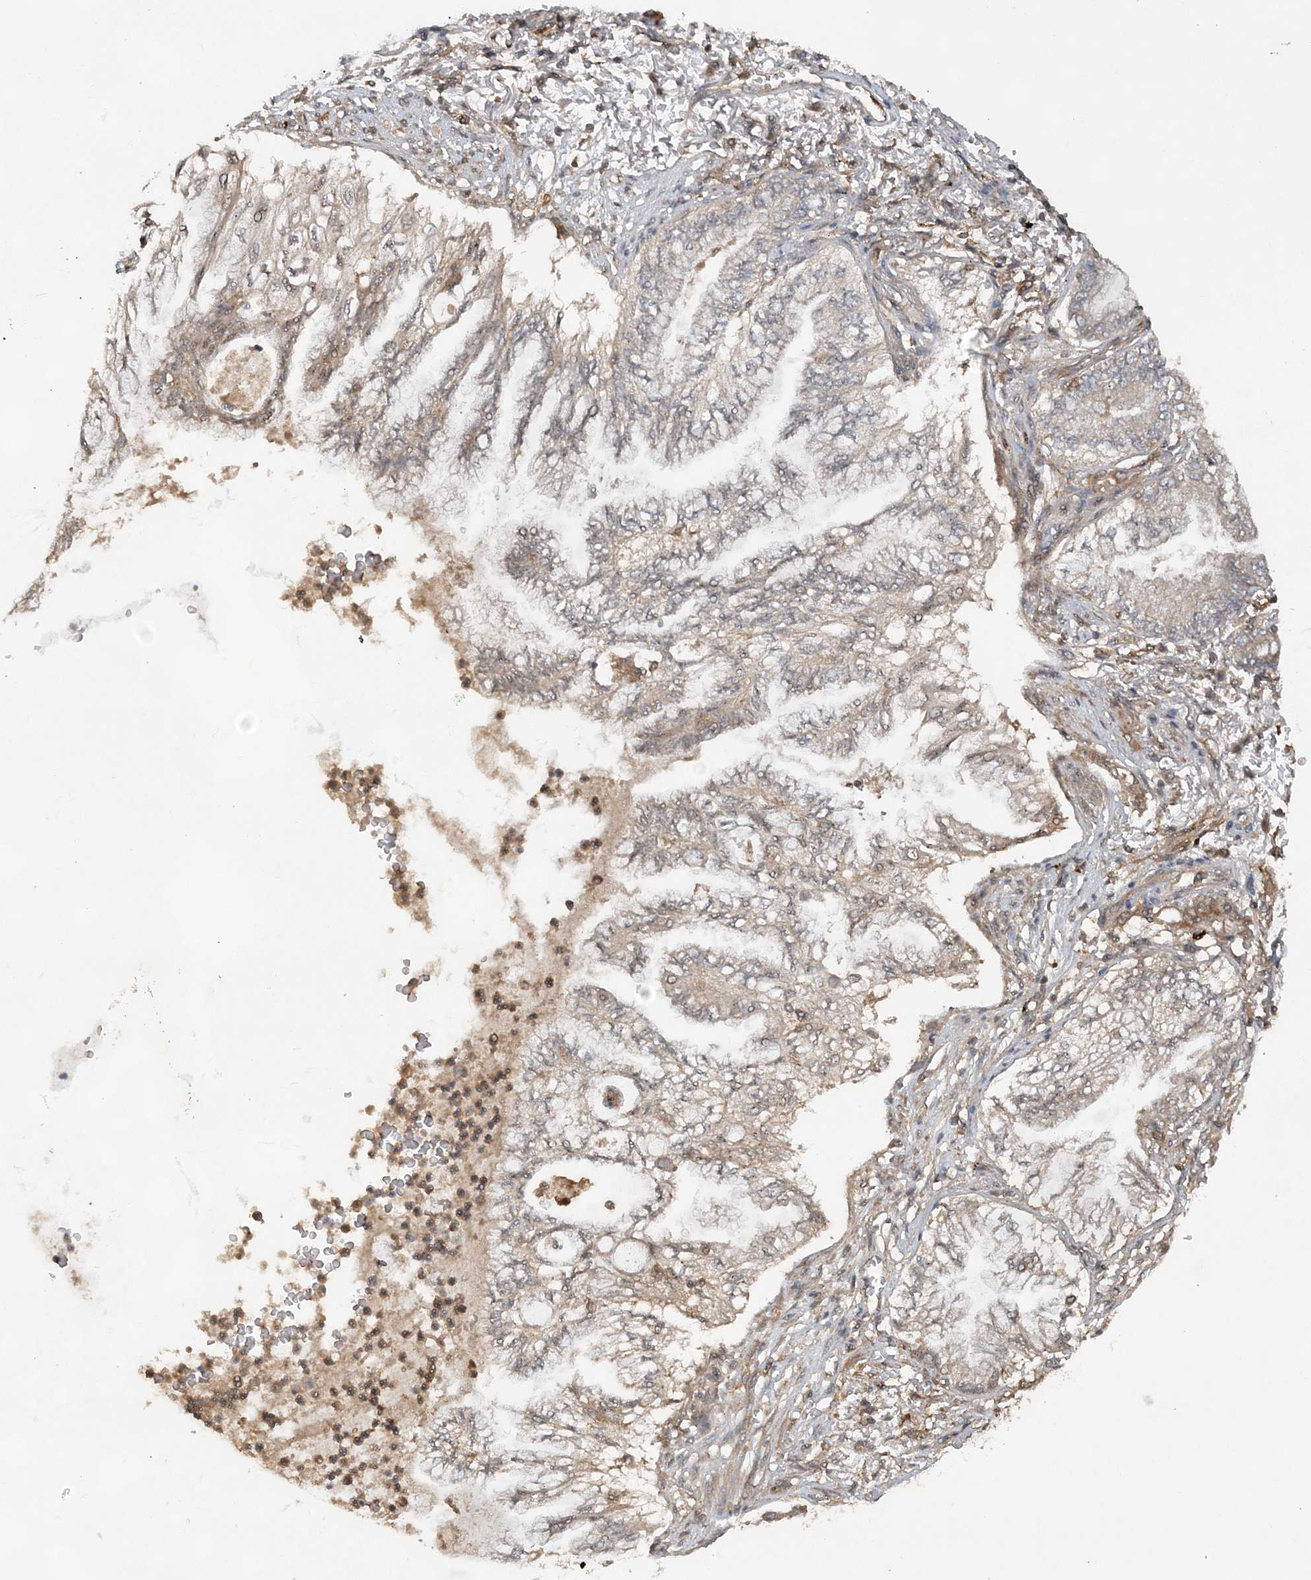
{"staining": {"intensity": "weak", "quantity": "25%-75%", "location": "cytoplasmic/membranous"}, "tissue": "lung cancer", "cell_type": "Tumor cells", "image_type": "cancer", "snomed": [{"axis": "morphology", "description": "Adenocarcinoma, NOS"}, {"axis": "topography", "description": "Lung"}], "caption": "Lung cancer (adenocarcinoma) tissue demonstrates weak cytoplasmic/membranous positivity in about 25%-75% of tumor cells, visualized by immunohistochemistry.", "gene": "LACC1", "patient": {"sex": "female", "age": 70}}